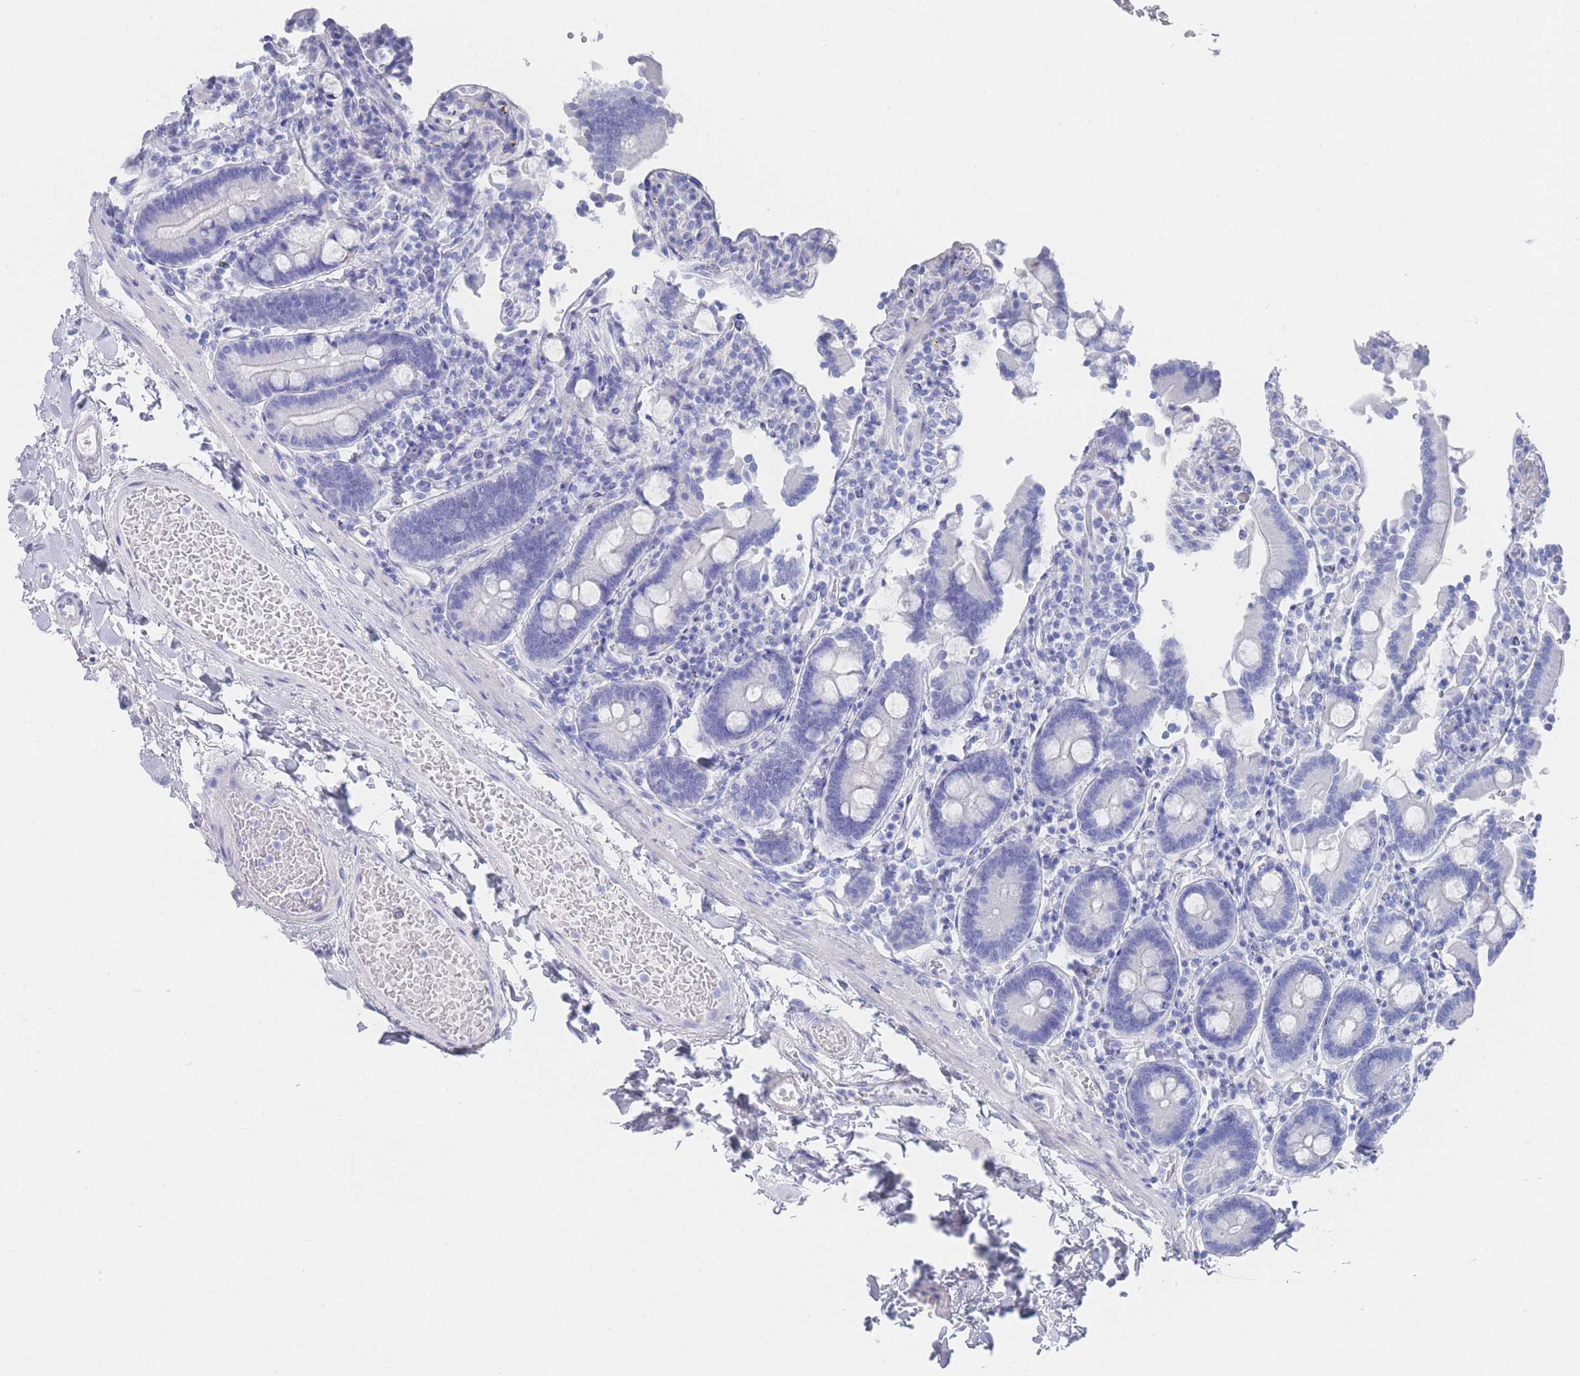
{"staining": {"intensity": "negative", "quantity": "none", "location": "none"}, "tissue": "duodenum", "cell_type": "Glandular cells", "image_type": "normal", "snomed": [{"axis": "morphology", "description": "Normal tissue, NOS"}, {"axis": "topography", "description": "Duodenum"}], "caption": "Immunohistochemistry (IHC) photomicrograph of unremarkable human duodenum stained for a protein (brown), which displays no expression in glandular cells.", "gene": "LRRC37A2", "patient": {"sex": "male", "age": 55}}